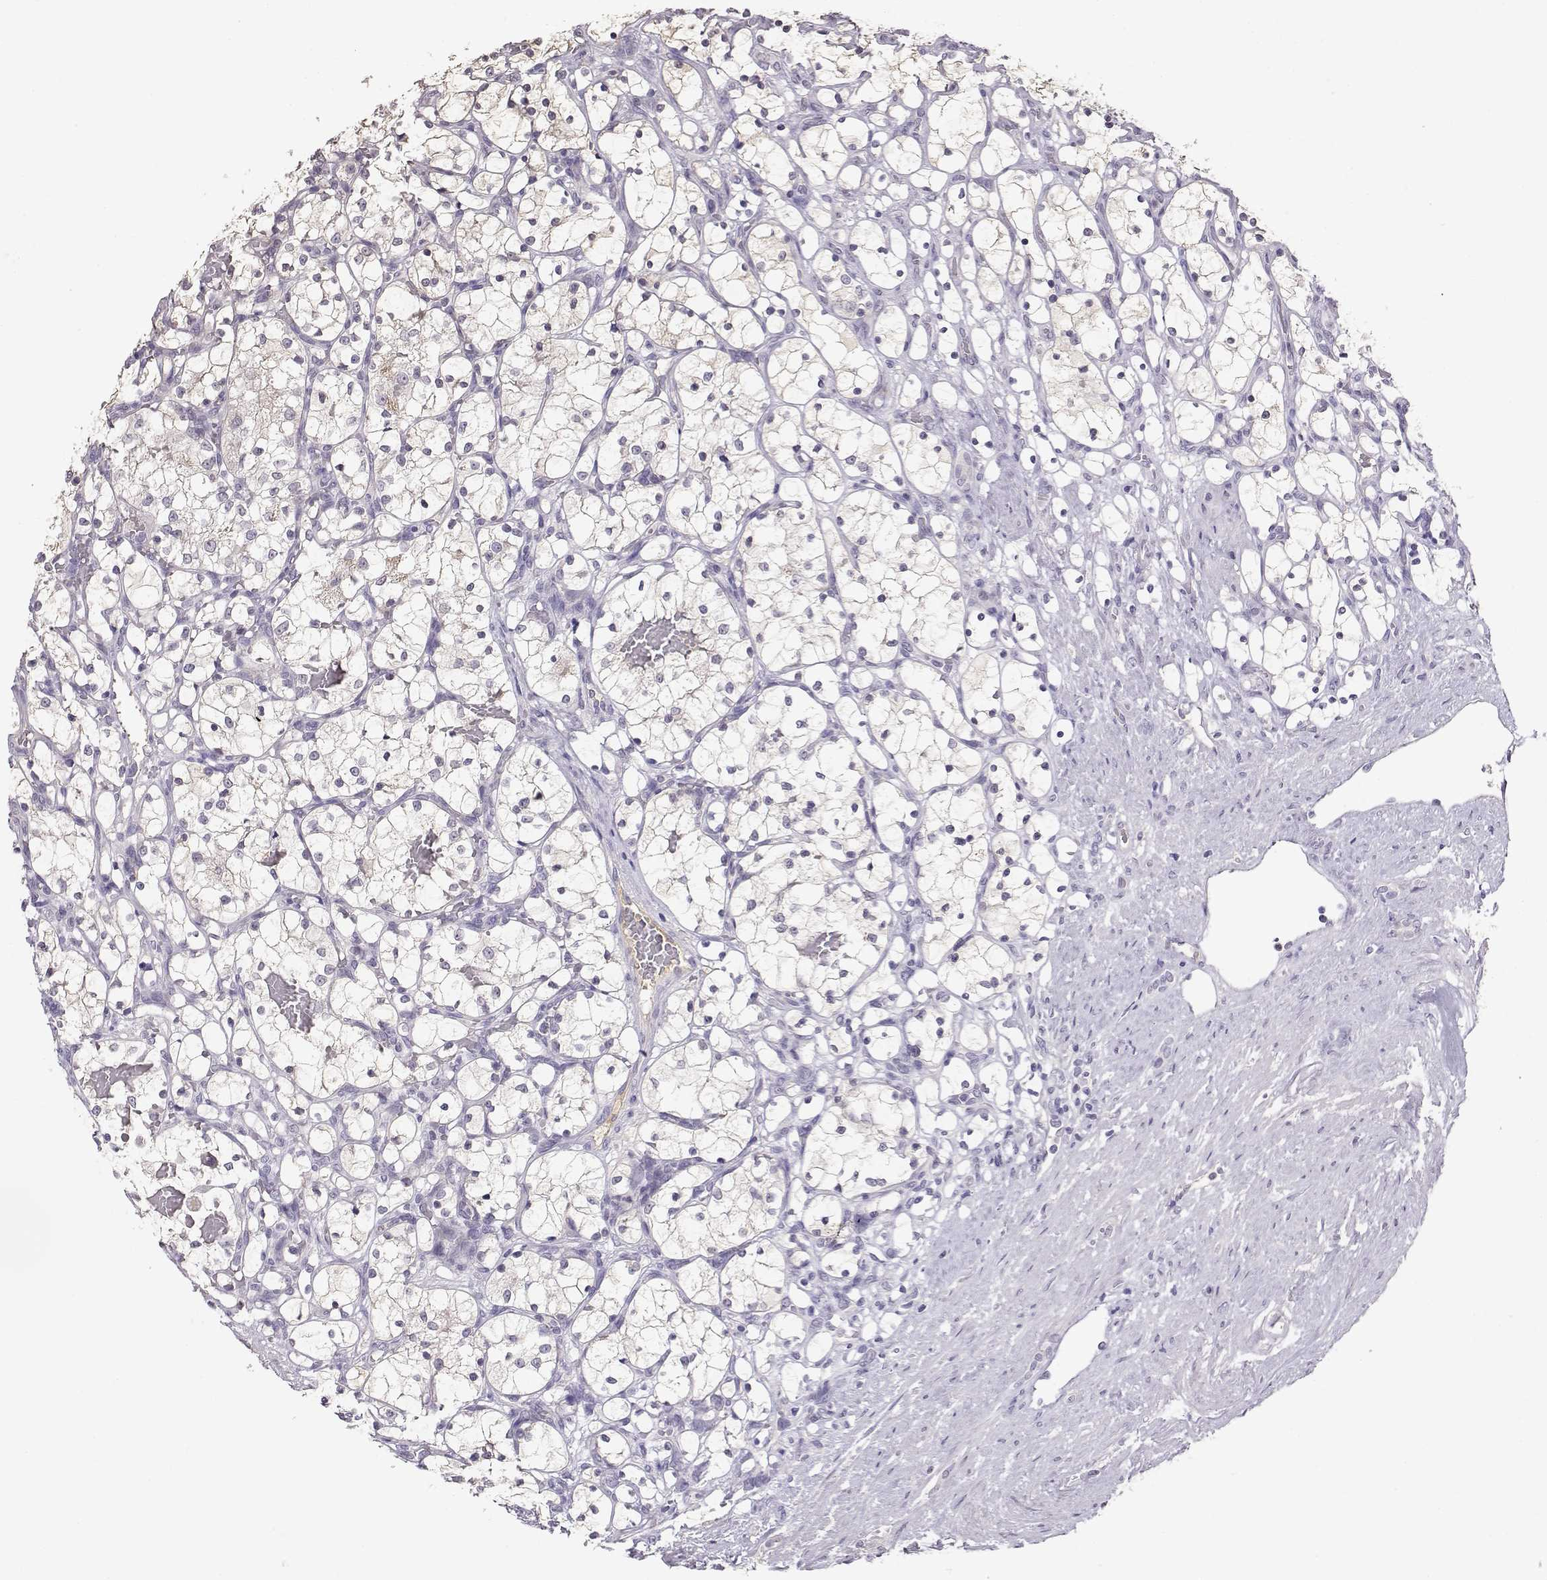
{"staining": {"intensity": "negative", "quantity": "none", "location": "none"}, "tissue": "renal cancer", "cell_type": "Tumor cells", "image_type": "cancer", "snomed": [{"axis": "morphology", "description": "Adenocarcinoma, NOS"}, {"axis": "topography", "description": "Kidney"}], "caption": "Human renal cancer (adenocarcinoma) stained for a protein using IHC reveals no positivity in tumor cells.", "gene": "TACR1", "patient": {"sex": "female", "age": 69}}